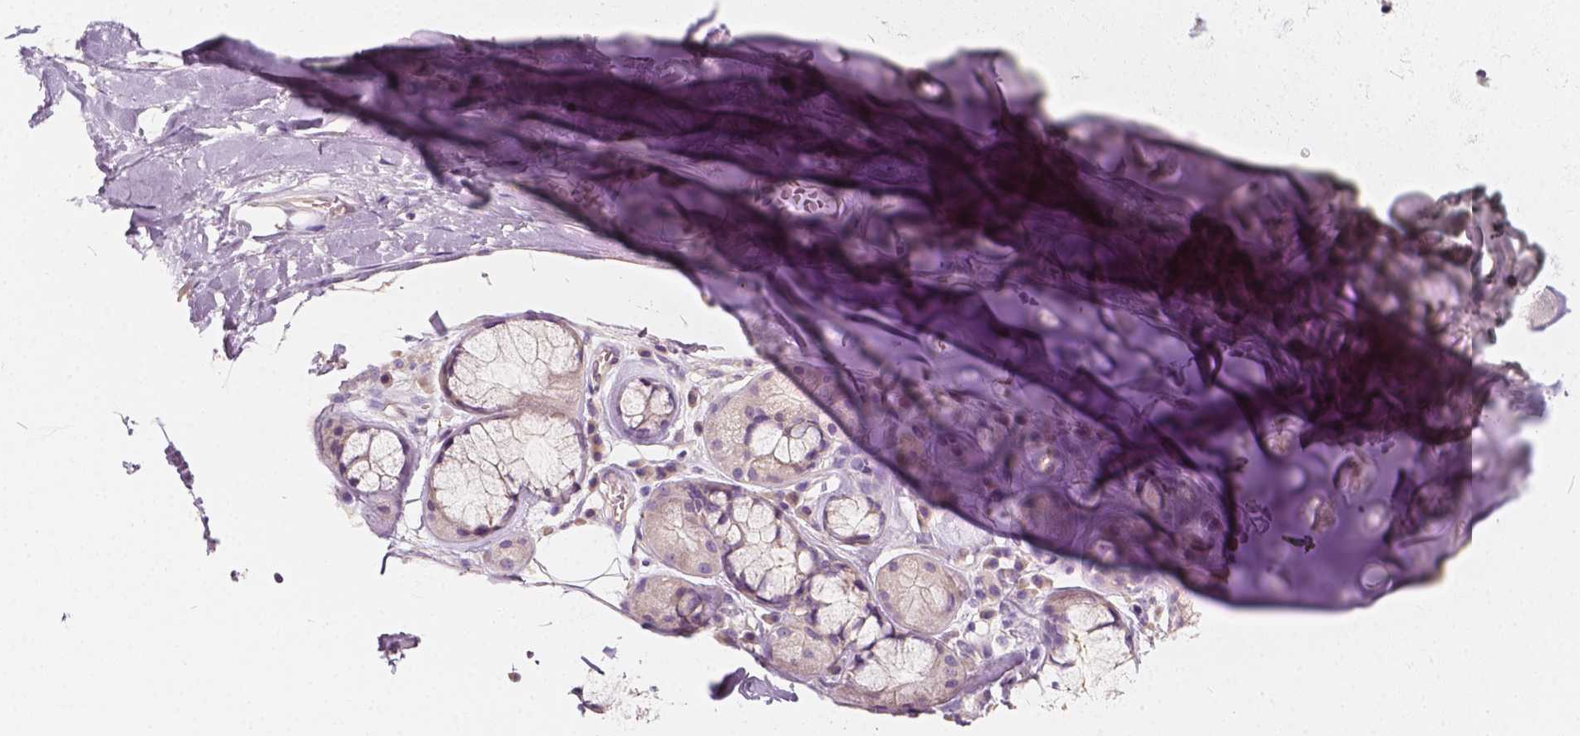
{"staining": {"intensity": "negative", "quantity": "none", "location": "none"}, "tissue": "adipose tissue", "cell_type": "Adipocytes", "image_type": "normal", "snomed": [{"axis": "morphology", "description": "Normal tissue, NOS"}, {"axis": "topography", "description": "Cartilage tissue"}, {"axis": "topography", "description": "Bronchus"}], "caption": "Human adipose tissue stained for a protein using immunohistochemistry reveals no positivity in adipocytes.", "gene": "KIAA0513", "patient": {"sex": "male", "age": 58}}